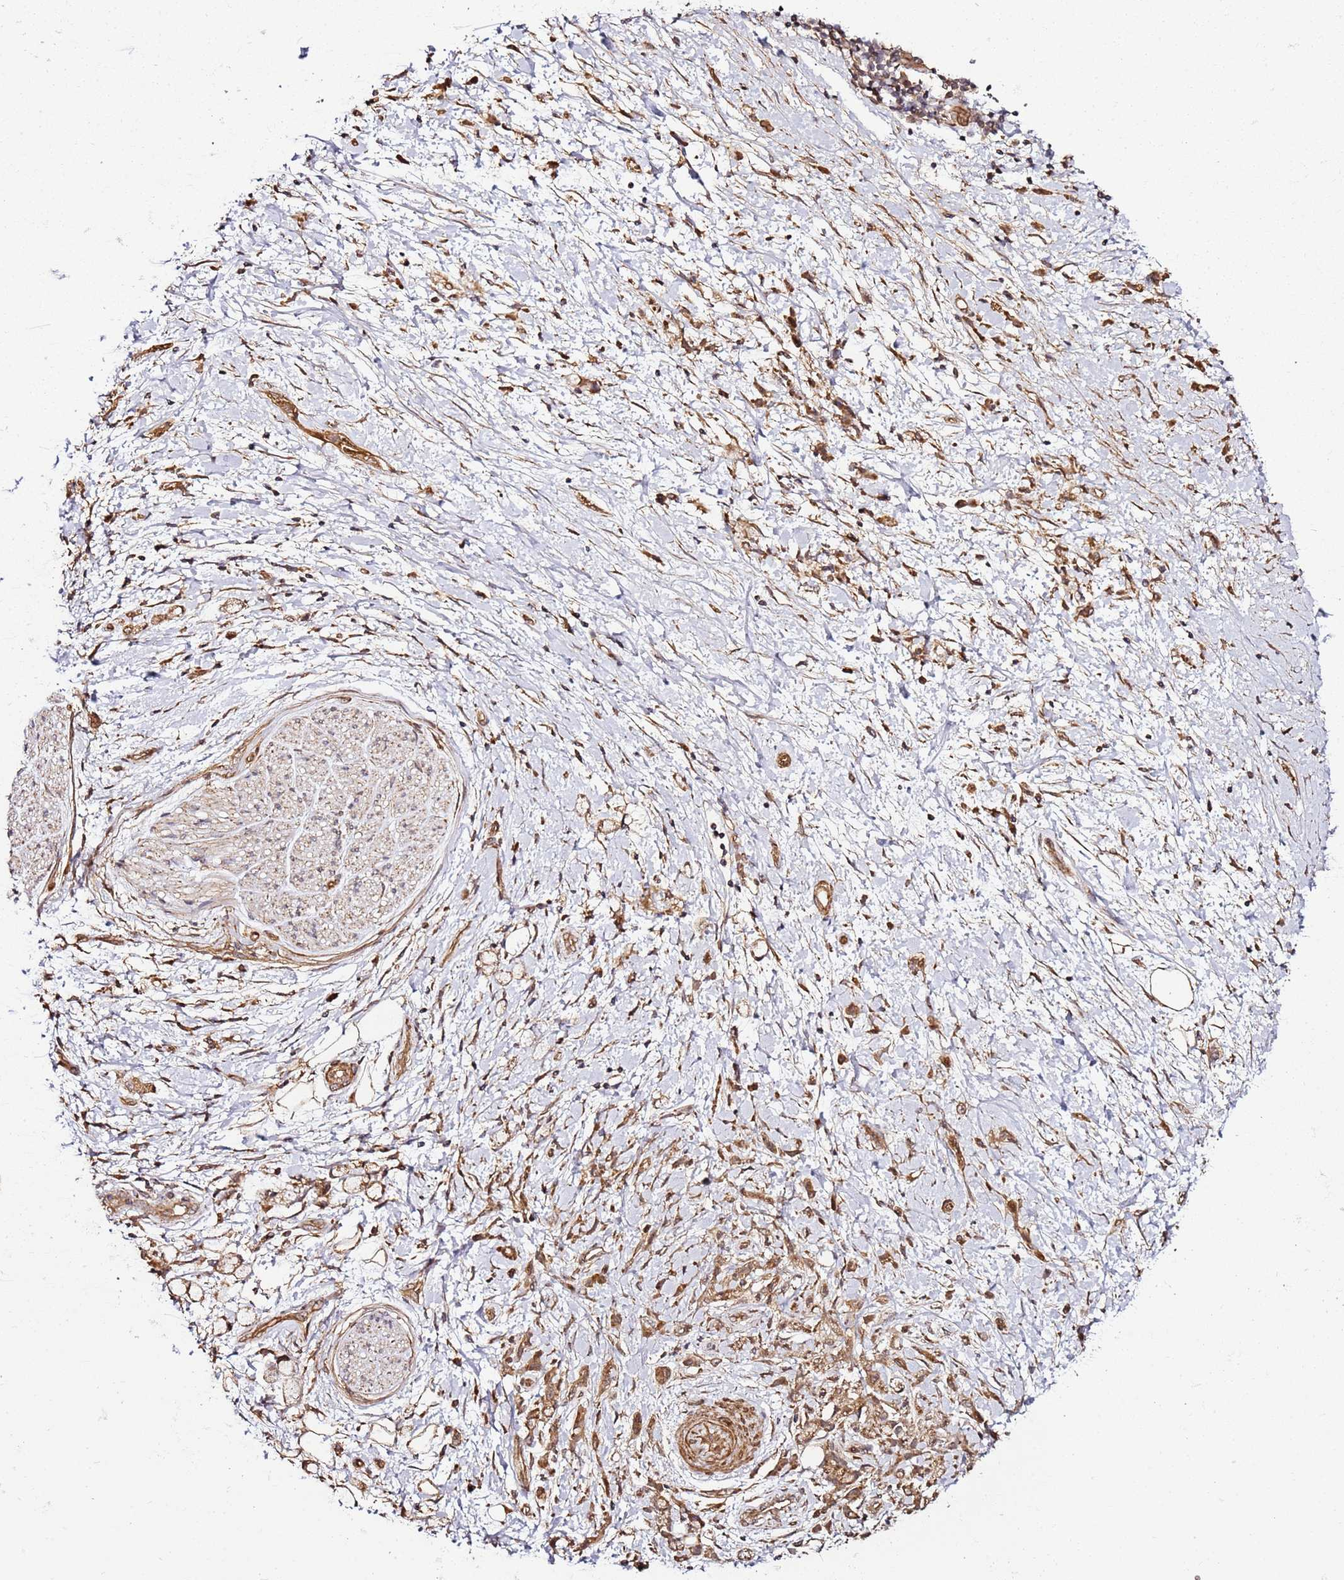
{"staining": {"intensity": "strong", "quantity": ">75%", "location": "cytoplasmic/membranous"}, "tissue": "stomach cancer", "cell_type": "Tumor cells", "image_type": "cancer", "snomed": [{"axis": "morphology", "description": "Adenocarcinoma, NOS"}, {"axis": "topography", "description": "Stomach"}], "caption": "Human stomach adenocarcinoma stained with a brown dye shows strong cytoplasmic/membranous positive staining in approximately >75% of tumor cells.", "gene": "TM2D2", "patient": {"sex": "female", "age": 60}}